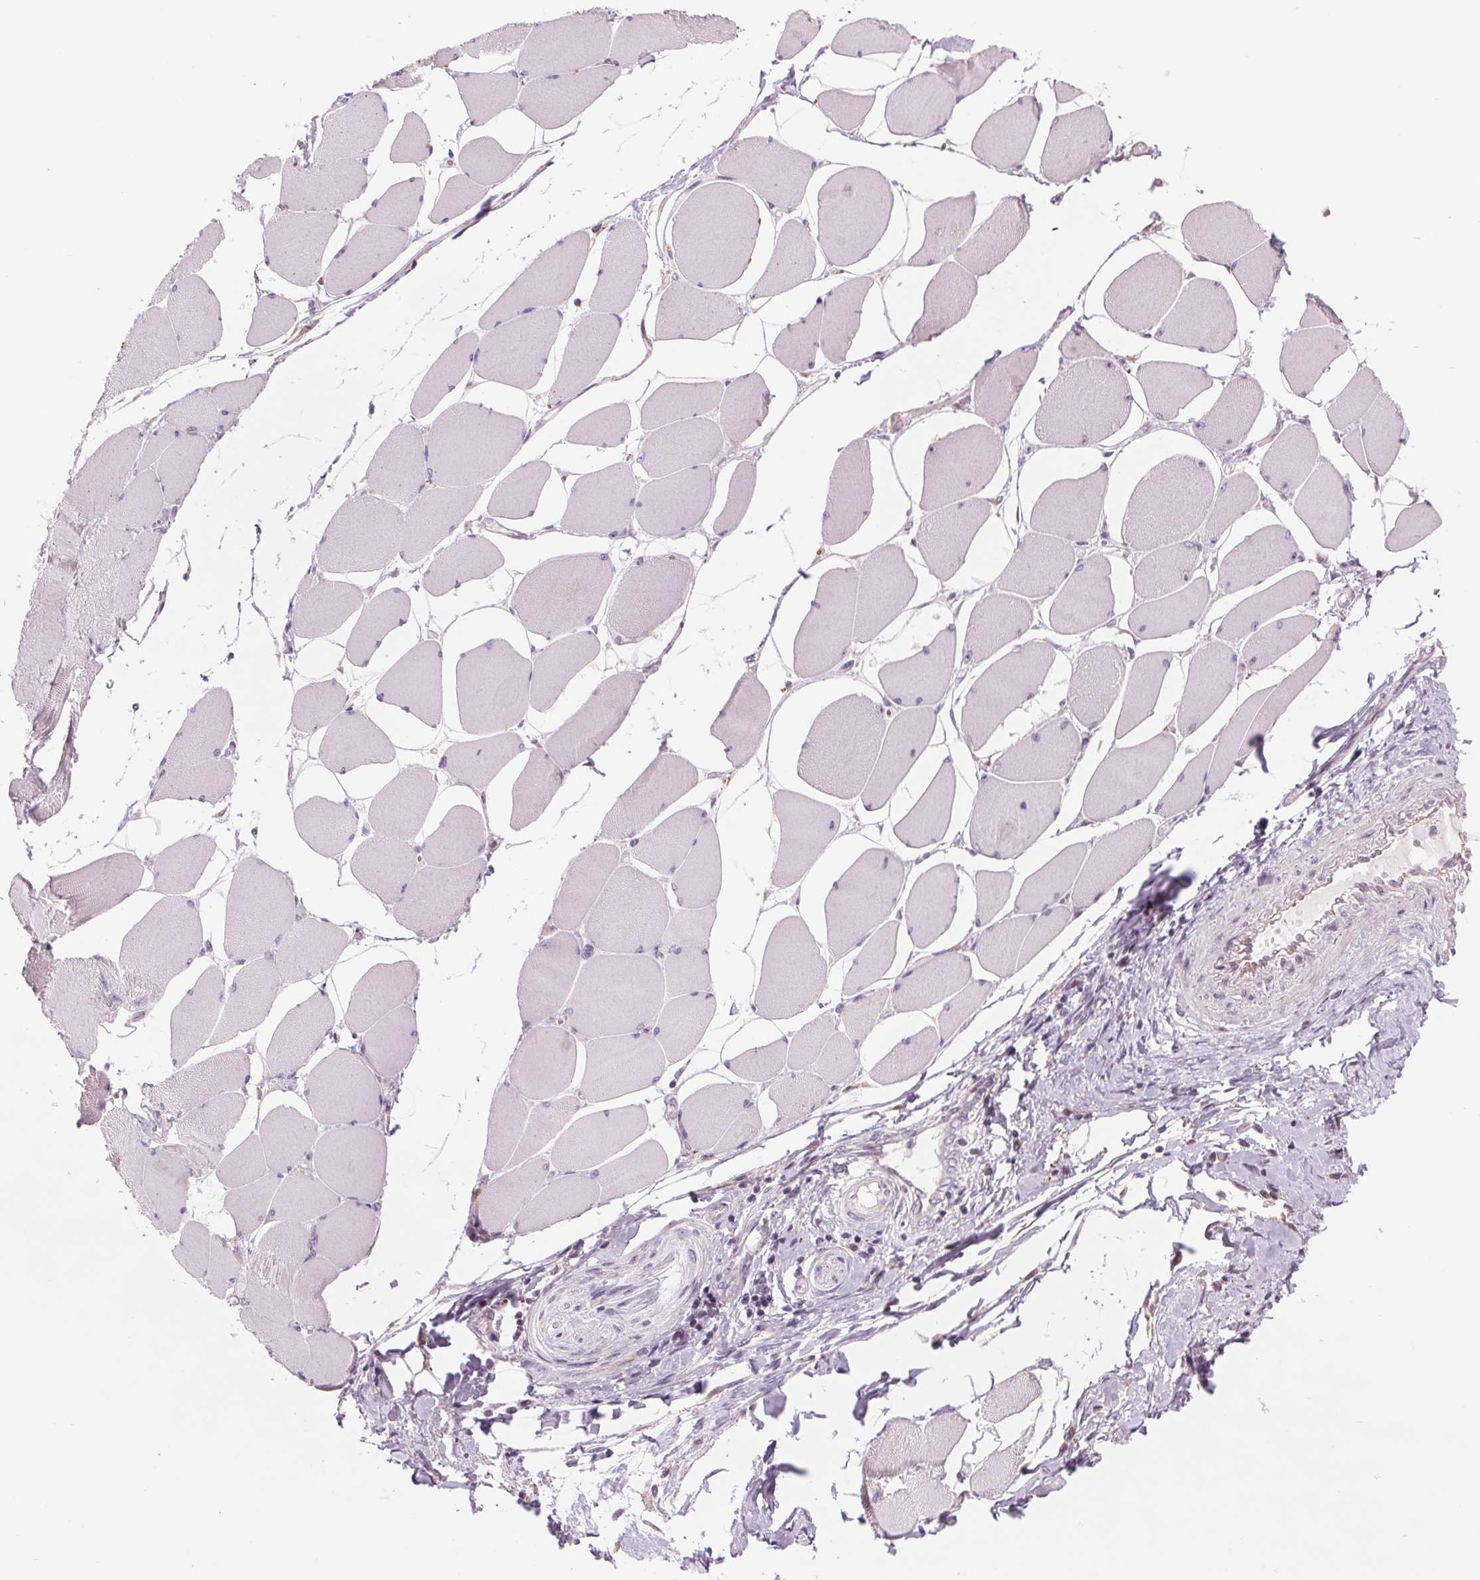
{"staining": {"intensity": "negative", "quantity": "none", "location": "none"}, "tissue": "skeletal muscle", "cell_type": "Myocytes", "image_type": "normal", "snomed": [{"axis": "morphology", "description": "Normal tissue, NOS"}, {"axis": "topography", "description": "Skeletal muscle"}], "caption": "Immunohistochemical staining of benign human skeletal muscle exhibits no significant positivity in myocytes. (DAB (3,3'-diaminobenzidine) IHC, high magnification).", "gene": "SAMD5", "patient": {"sex": "female", "age": 75}}